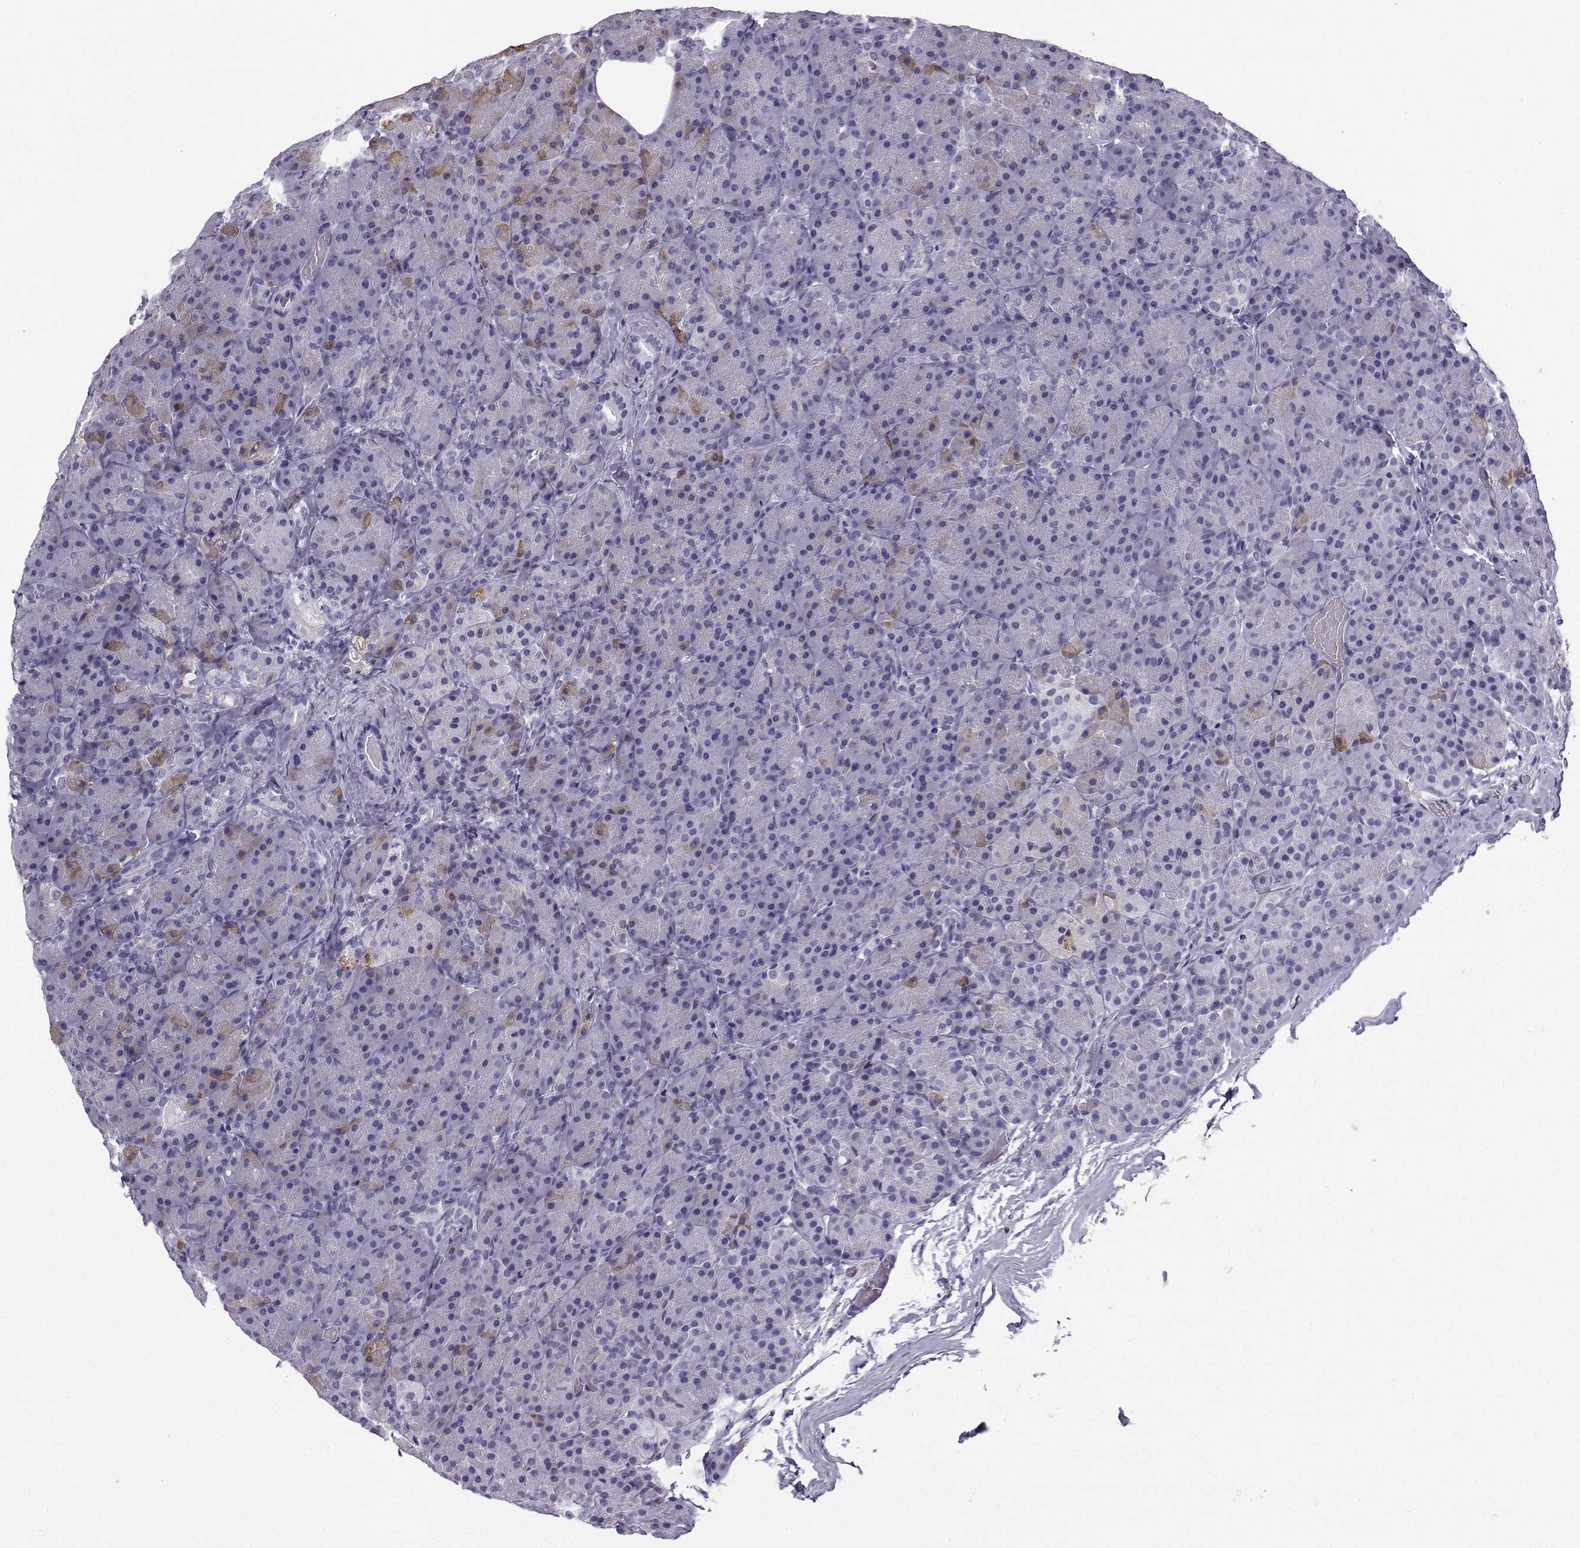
{"staining": {"intensity": "weak", "quantity": "<25%", "location": "cytoplasmic/membranous"}, "tissue": "pancreas", "cell_type": "Exocrine glandular cells", "image_type": "normal", "snomed": [{"axis": "morphology", "description": "Normal tissue, NOS"}, {"axis": "topography", "description": "Pancreas"}], "caption": "Pancreas stained for a protein using immunohistochemistry (IHC) shows no staining exocrine glandular cells.", "gene": "MRGBP", "patient": {"sex": "male", "age": 57}}